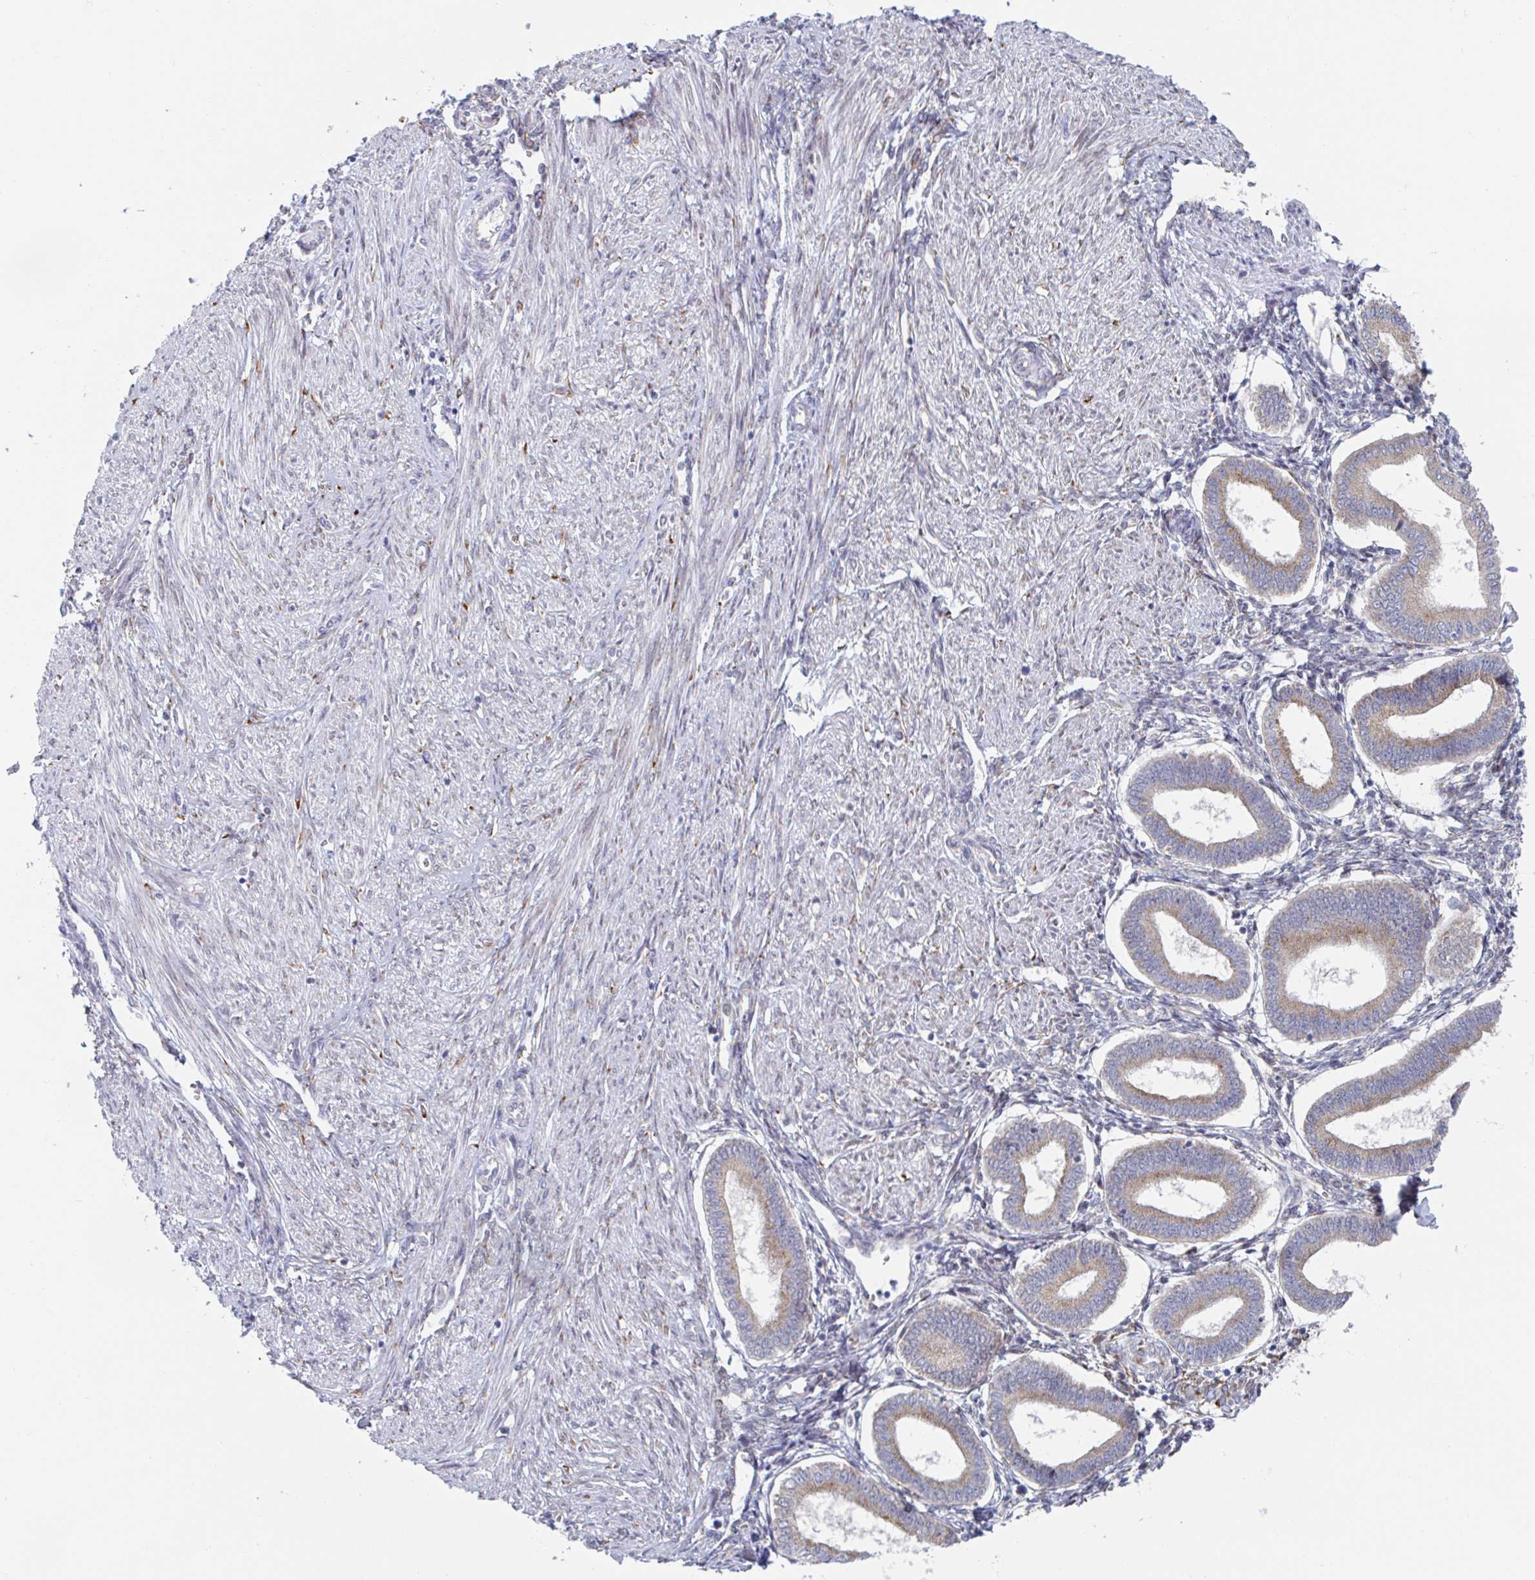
{"staining": {"intensity": "negative", "quantity": "none", "location": "none"}, "tissue": "endometrium", "cell_type": "Cells in endometrial stroma", "image_type": "normal", "snomed": [{"axis": "morphology", "description": "Normal tissue, NOS"}, {"axis": "topography", "description": "Endometrium"}], "caption": "Immunohistochemistry photomicrograph of normal endometrium stained for a protein (brown), which demonstrates no staining in cells in endometrial stroma.", "gene": "TRAPPC10", "patient": {"sex": "female", "age": 24}}